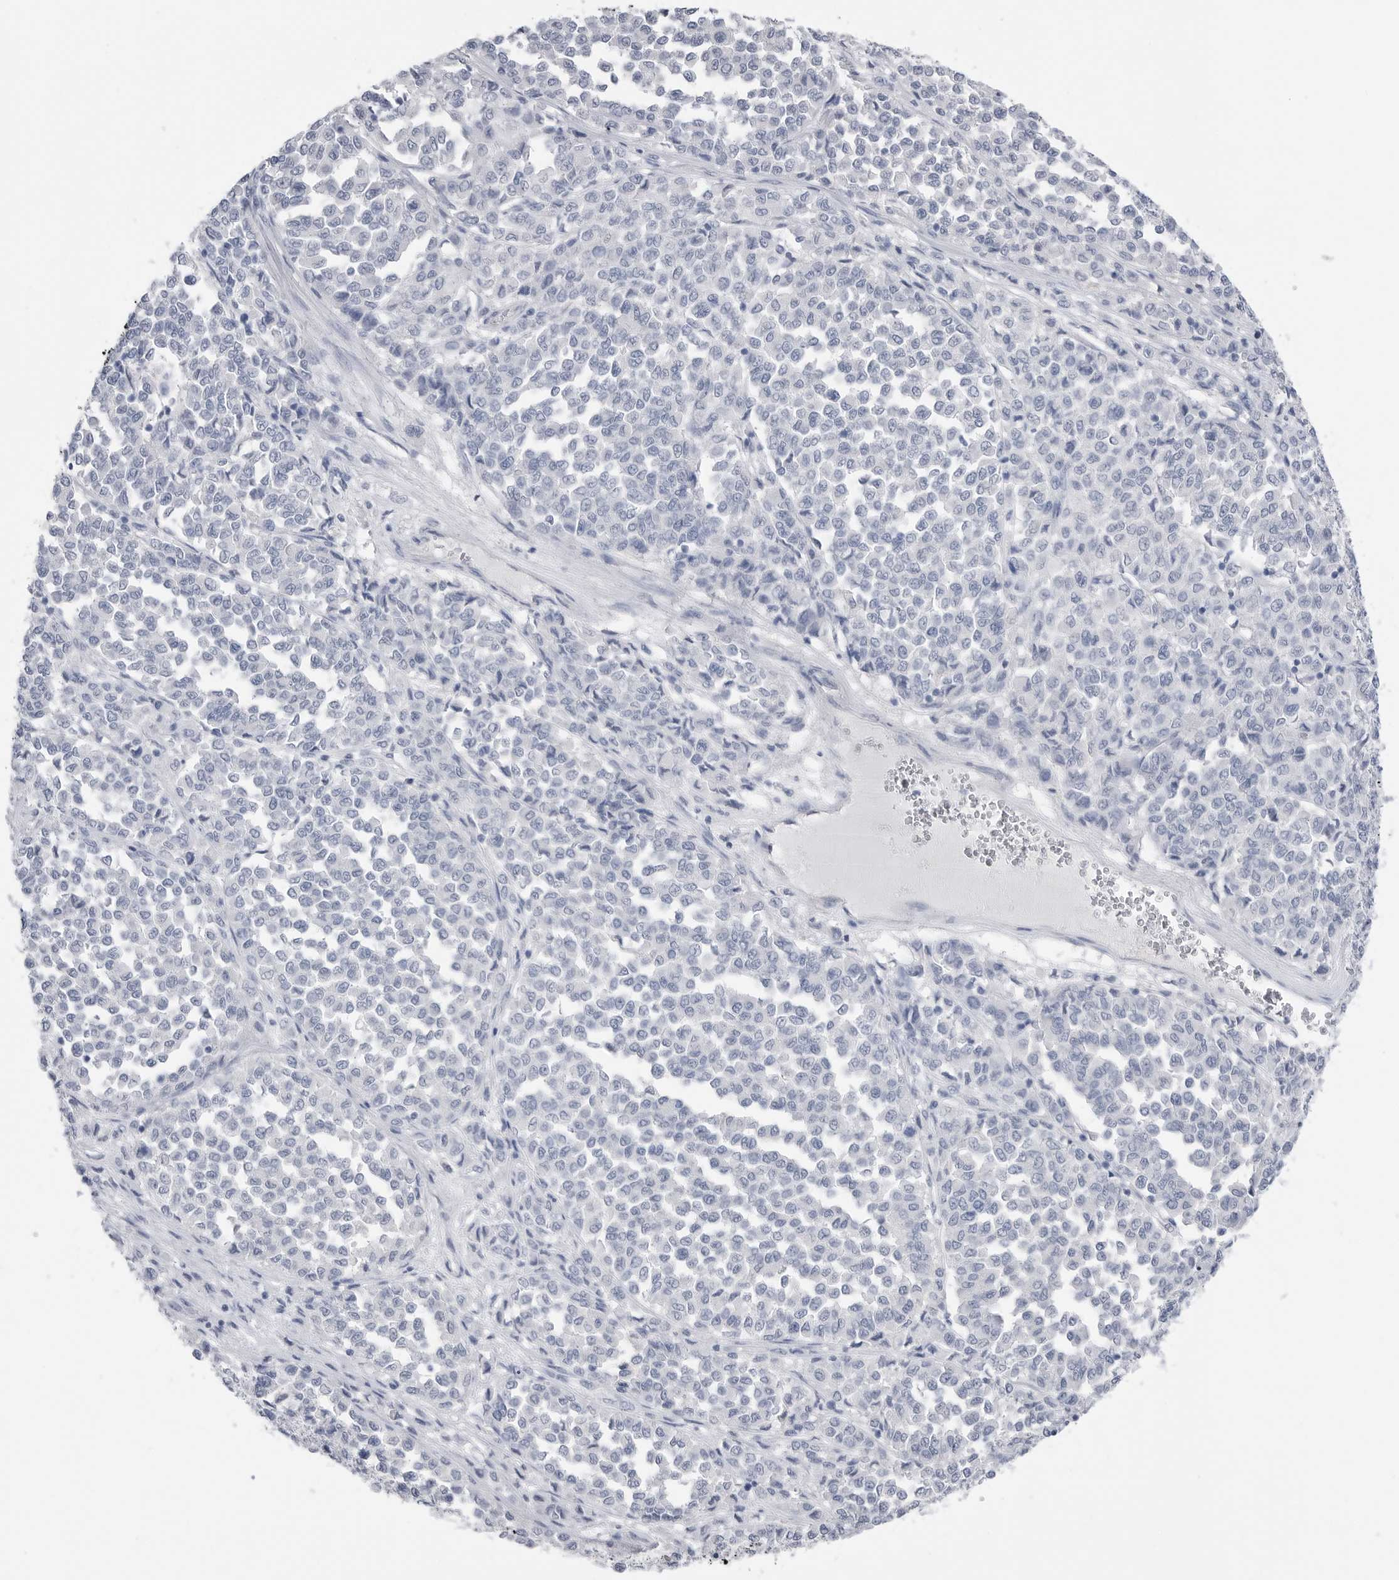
{"staining": {"intensity": "negative", "quantity": "none", "location": "none"}, "tissue": "melanoma", "cell_type": "Tumor cells", "image_type": "cancer", "snomed": [{"axis": "morphology", "description": "Malignant melanoma, Metastatic site"}, {"axis": "topography", "description": "Pancreas"}], "caption": "Immunohistochemical staining of melanoma shows no significant expression in tumor cells. (DAB immunohistochemistry visualized using brightfield microscopy, high magnification).", "gene": "ABHD12", "patient": {"sex": "female", "age": 30}}